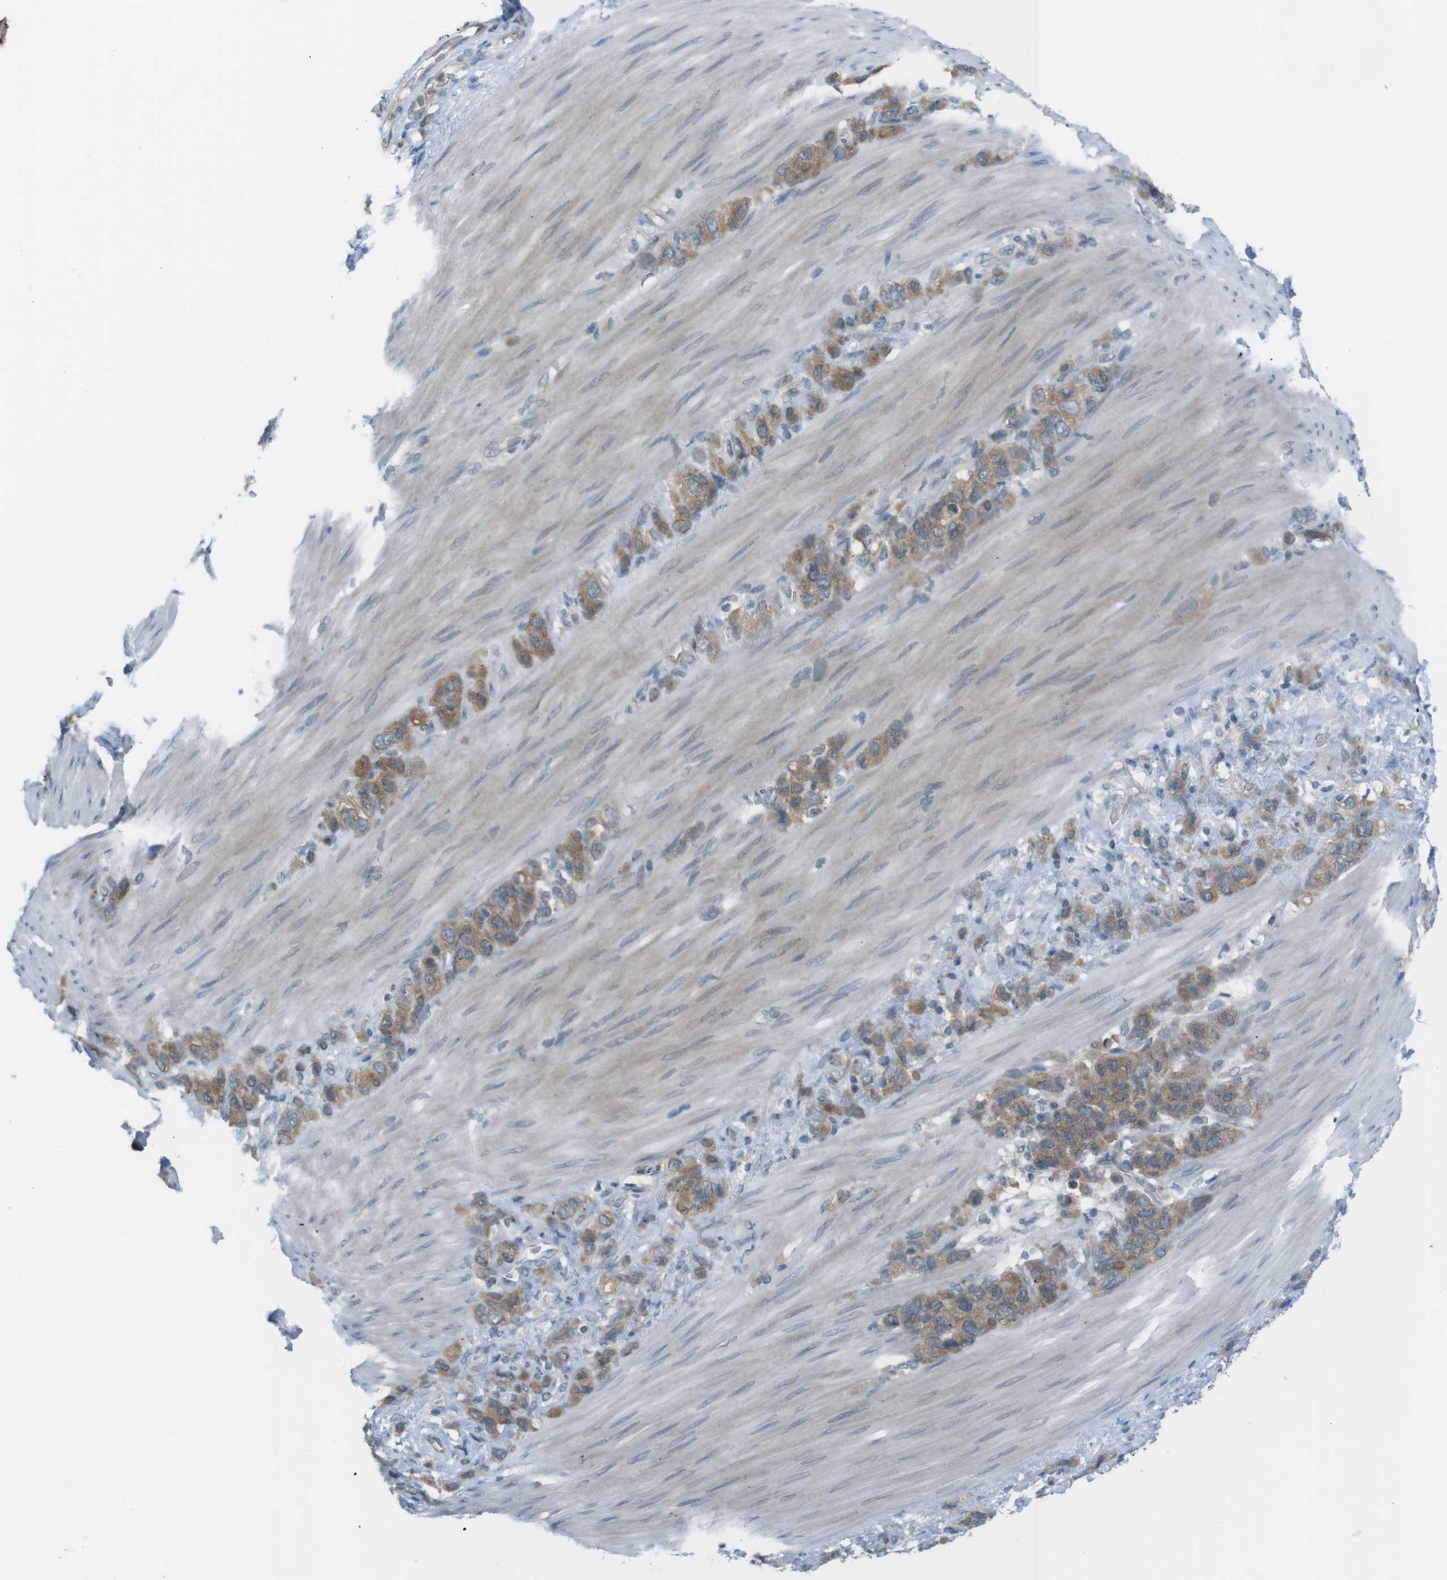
{"staining": {"intensity": "moderate", "quantity": ">75%", "location": "cytoplasmic/membranous"}, "tissue": "stomach cancer", "cell_type": "Tumor cells", "image_type": "cancer", "snomed": [{"axis": "morphology", "description": "Adenocarcinoma, NOS"}, {"axis": "morphology", "description": "Adenocarcinoma, High grade"}, {"axis": "topography", "description": "Stomach, upper"}, {"axis": "topography", "description": "Stomach, lower"}], "caption": "Protein staining shows moderate cytoplasmic/membranous positivity in approximately >75% of tumor cells in stomach high-grade adenocarcinoma.", "gene": "ZDHHC20", "patient": {"sex": "female", "age": 65}}